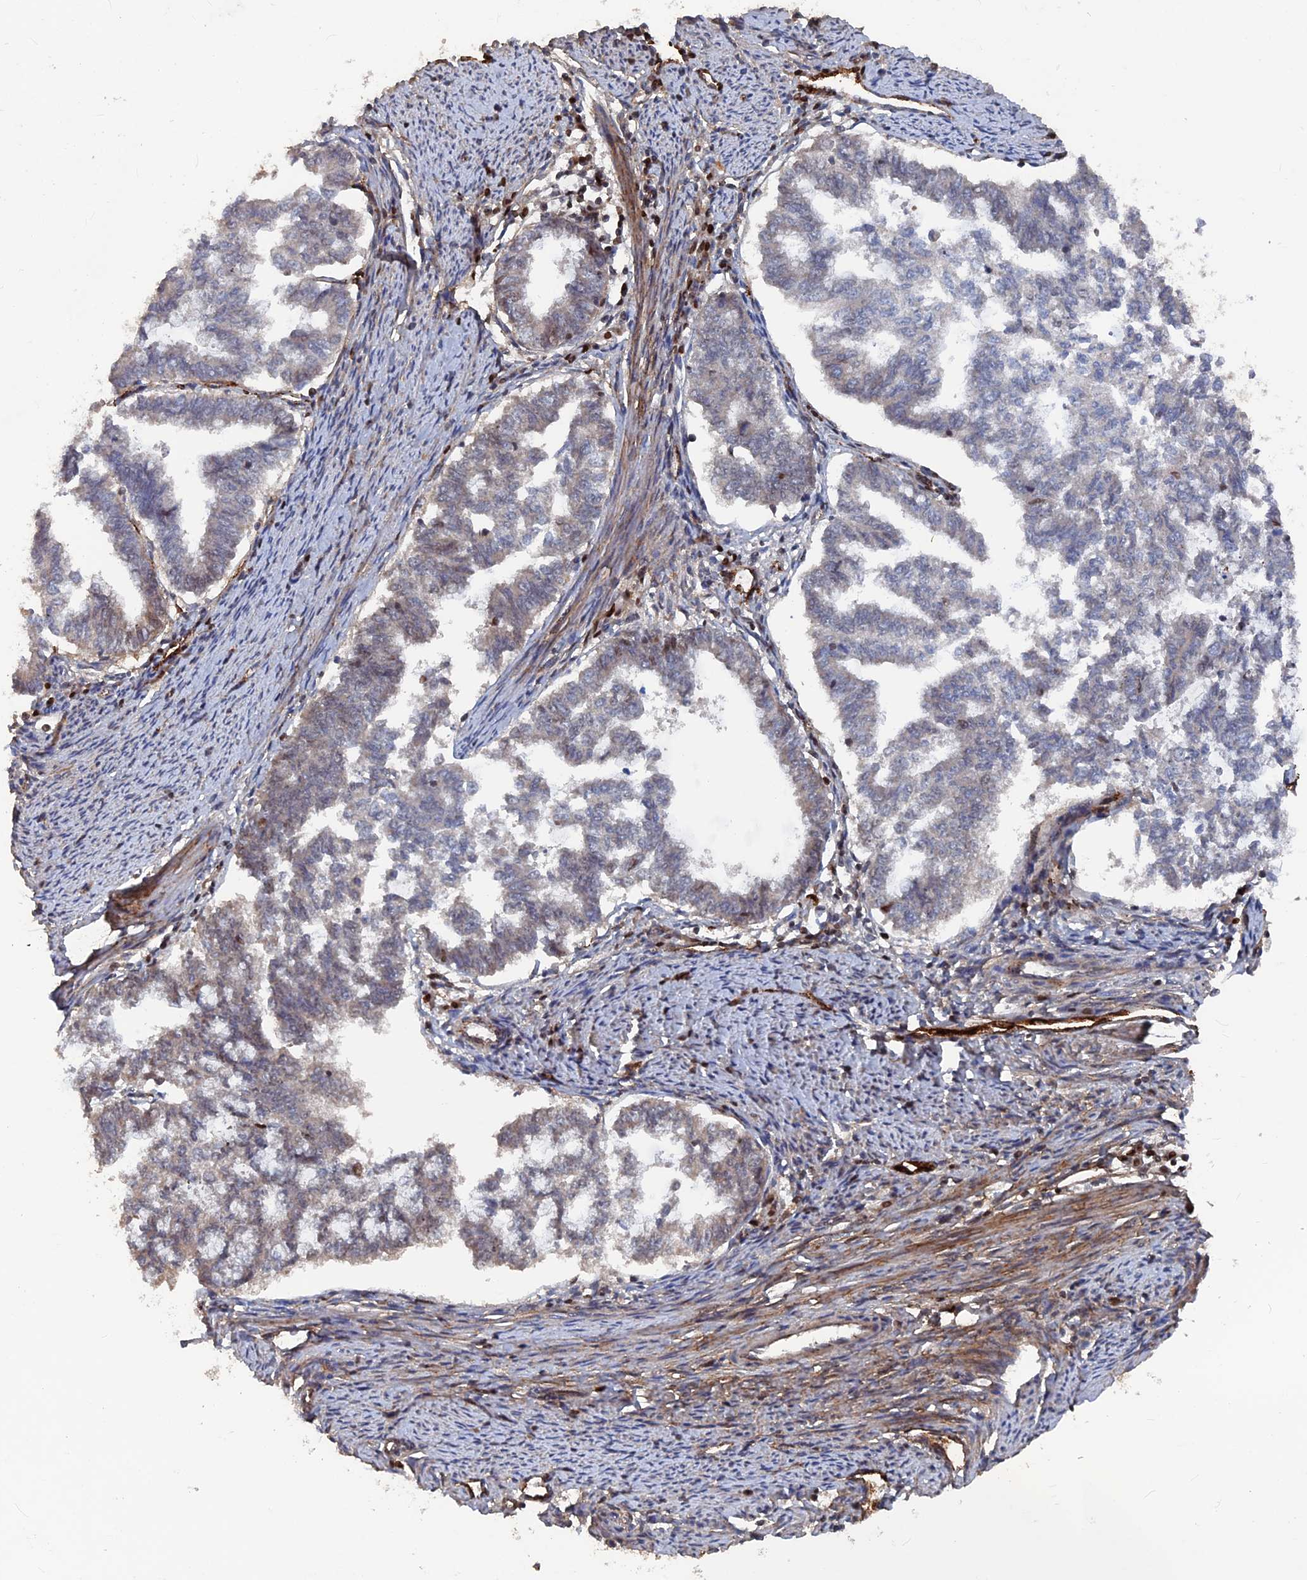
{"staining": {"intensity": "weak", "quantity": "25%-75%", "location": "cytoplasmic/membranous"}, "tissue": "endometrial cancer", "cell_type": "Tumor cells", "image_type": "cancer", "snomed": [{"axis": "morphology", "description": "Adenocarcinoma, NOS"}, {"axis": "topography", "description": "Endometrium"}], "caption": "Endometrial cancer (adenocarcinoma) tissue shows weak cytoplasmic/membranous expression in approximately 25%-75% of tumor cells Immunohistochemistry (ihc) stains the protein of interest in brown and the nuclei are stained blue.", "gene": "SH3D21", "patient": {"sex": "female", "age": 79}}